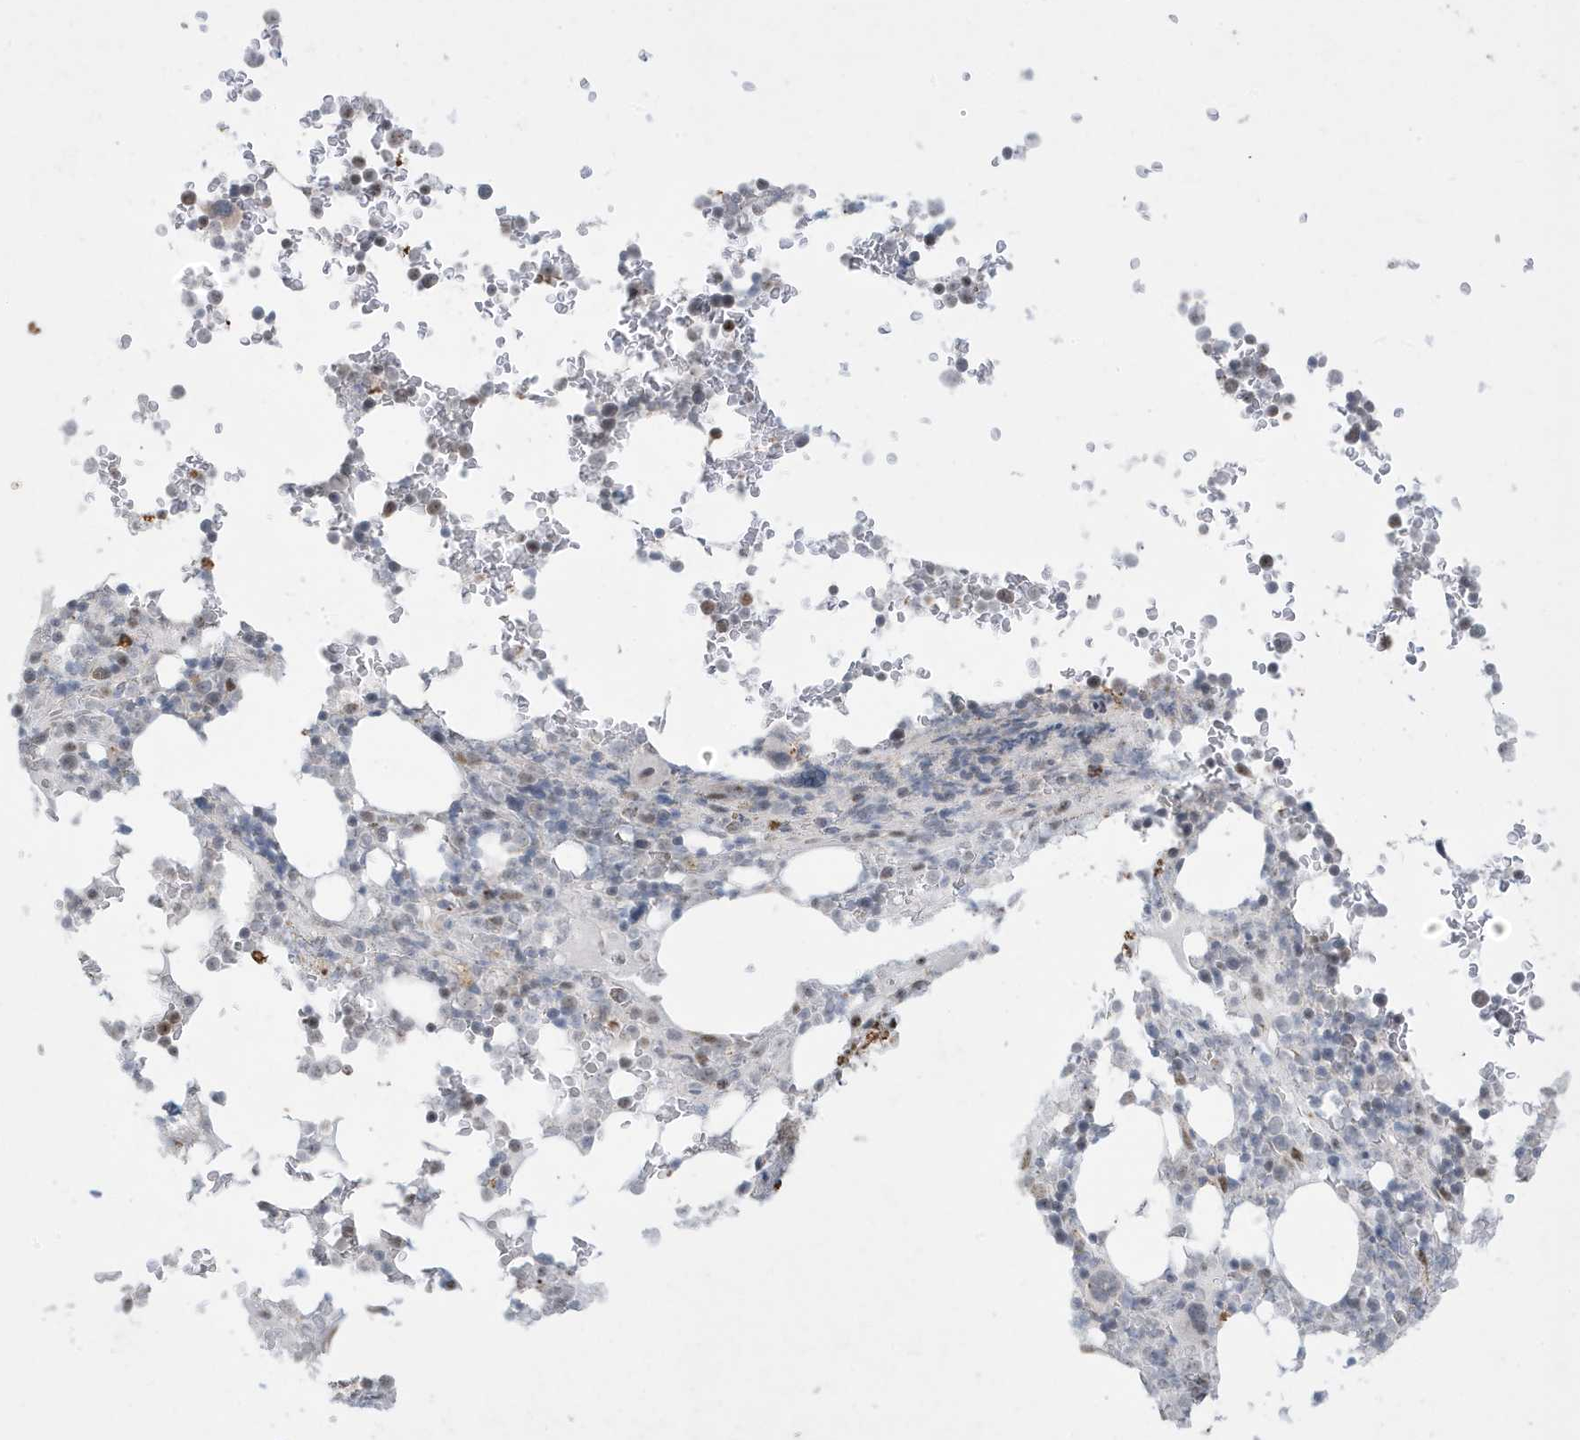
{"staining": {"intensity": "negative", "quantity": "none", "location": "none"}, "tissue": "bone marrow", "cell_type": "Hematopoietic cells", "image_type": "normal", "snomed": [{"axis": "morphology", "description": "Normal tissue, NOS"}, {"axis": "topography", "description": "Bone marrow"}], "caption": "This is a micrograph of IHC staining of benign bone marrow, which shows no positivity in hematopoietic cells.", "gene": "FNDC1", "patient": {"sex": "male", "age": 58}}